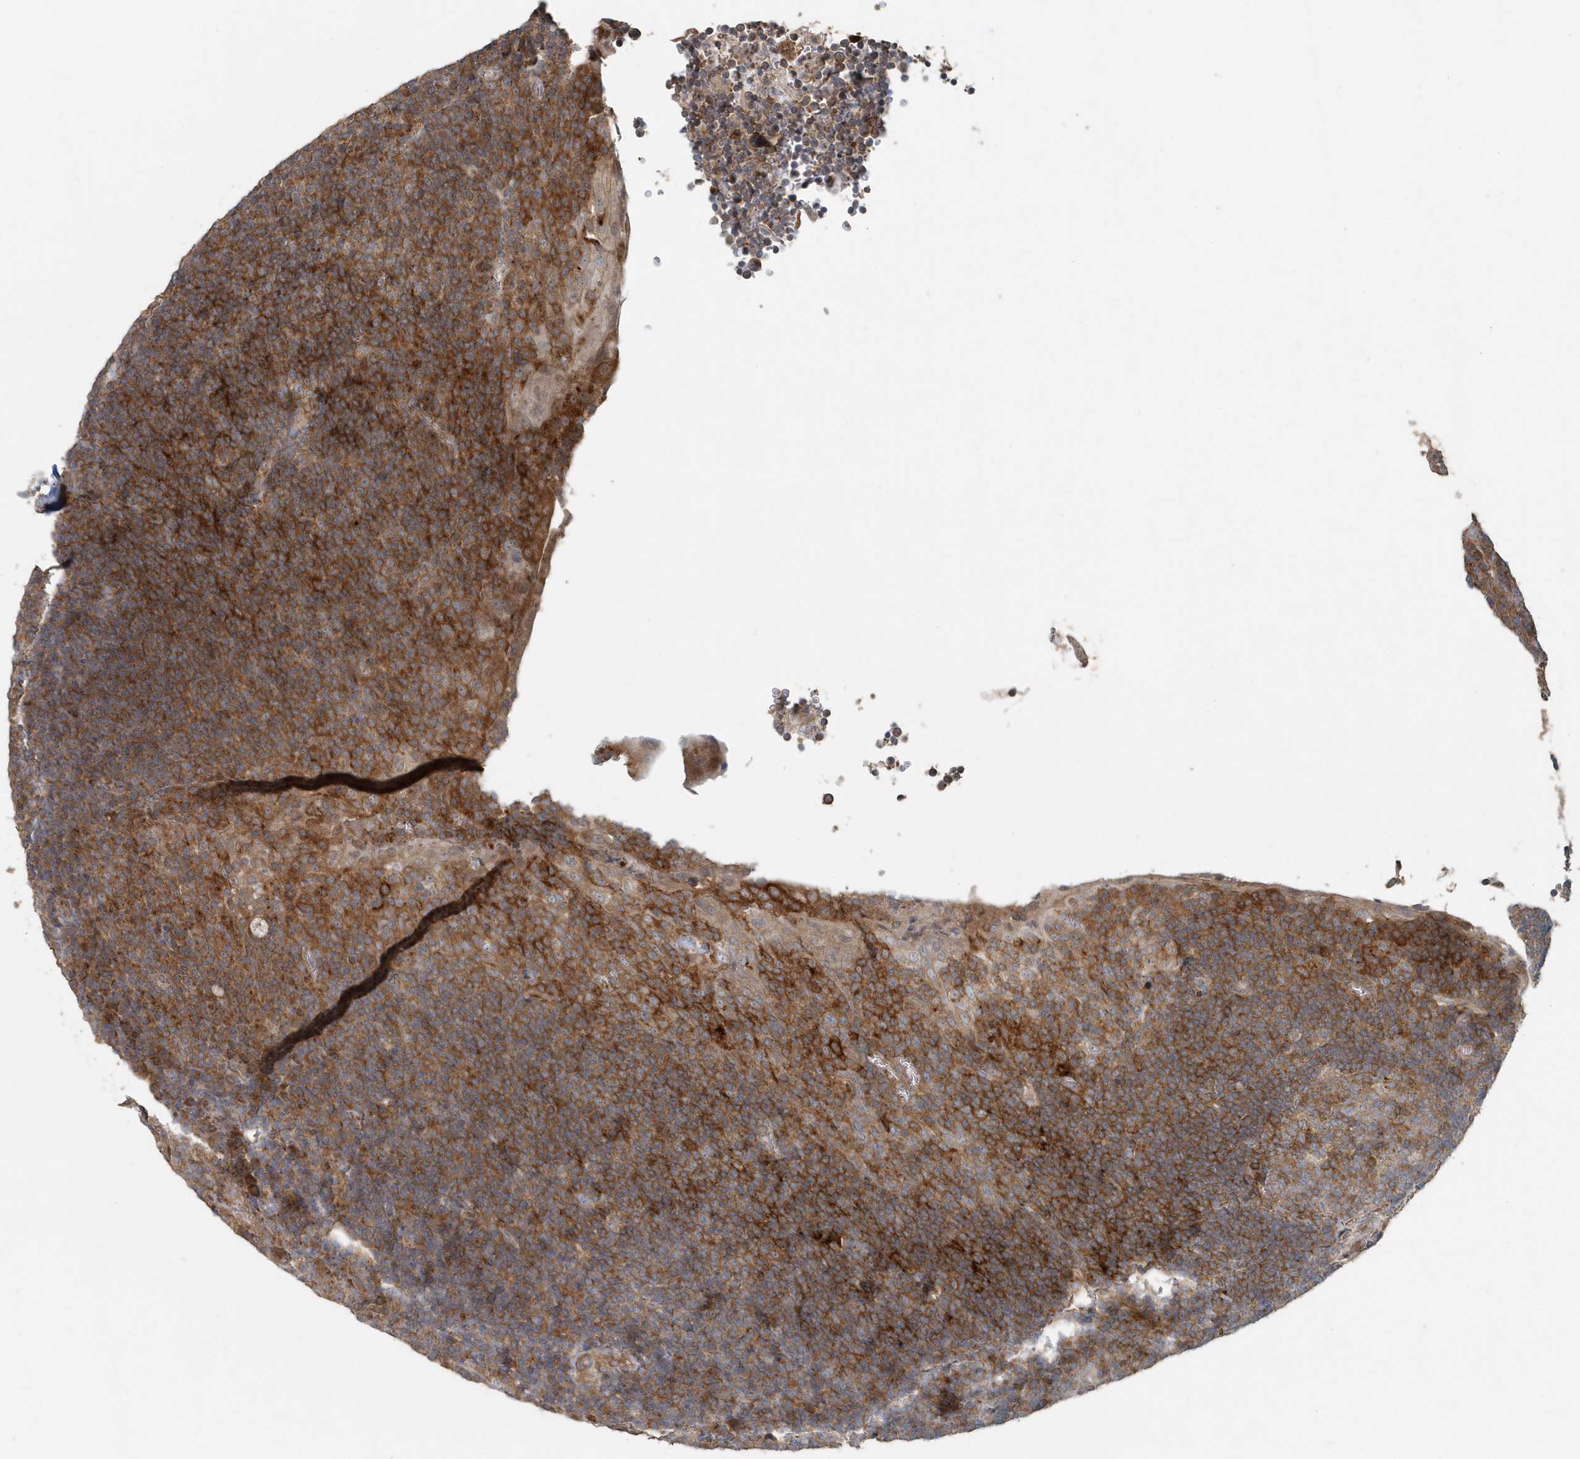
{"staining": {"intensity": "moderate", "quantity": ">75%", "location": "cytoplasmic/membranous"}, "tissue": "tonsil", "cell_type": "Germinal center cells", "image_type": "normal", "snomed": [{"axis": "morphology", "description": "Normal tissue, NOS"}, {"axis": "topography", "description": "Tonsil"}], "caption": "Moderate cytoplasmic/membranous protein positivity is identified in about >75% of germinal center cells in tonsil.", "gene": "MMUT", "patient": {"sex": "male", "age": 37}}